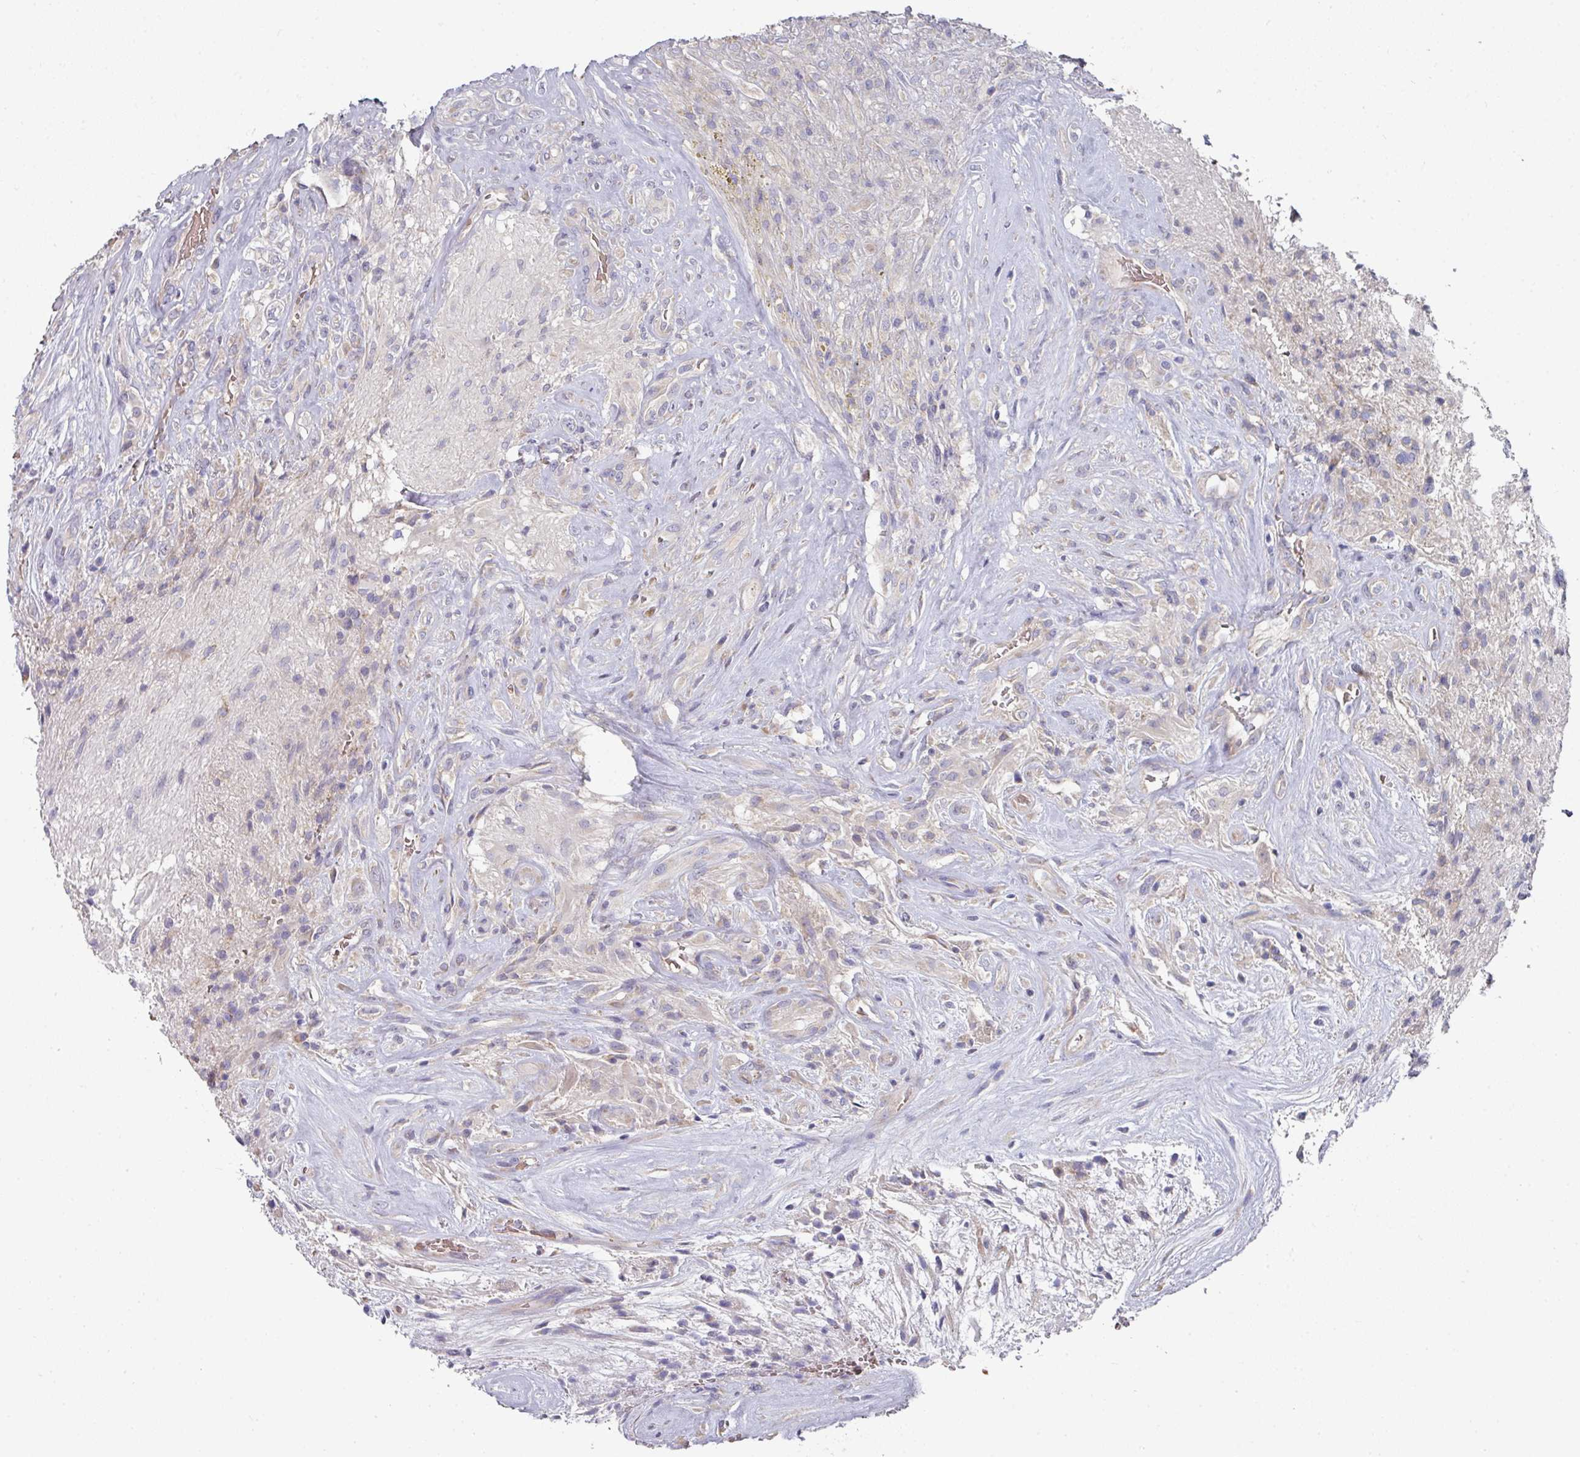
{"staining": {"intensity": "negative", "quantity": "none", "location": "none"}, "tissue": "glioma", "cell_type": "Tumor cells", "image_type": "cancer", "snomed": [{"axis": "morphology", "description": "Glioma, malignant, High grade"}, {"axis": "topography", "description": "Brain"}], "caption": "High-grade glioma (malignant) stained for a protein using immunohistochemistry (IHC) demonstrates no positivity tumor cells.", "gene": "PYROXD2", "patient": {"sex": "male", "age": 56}}